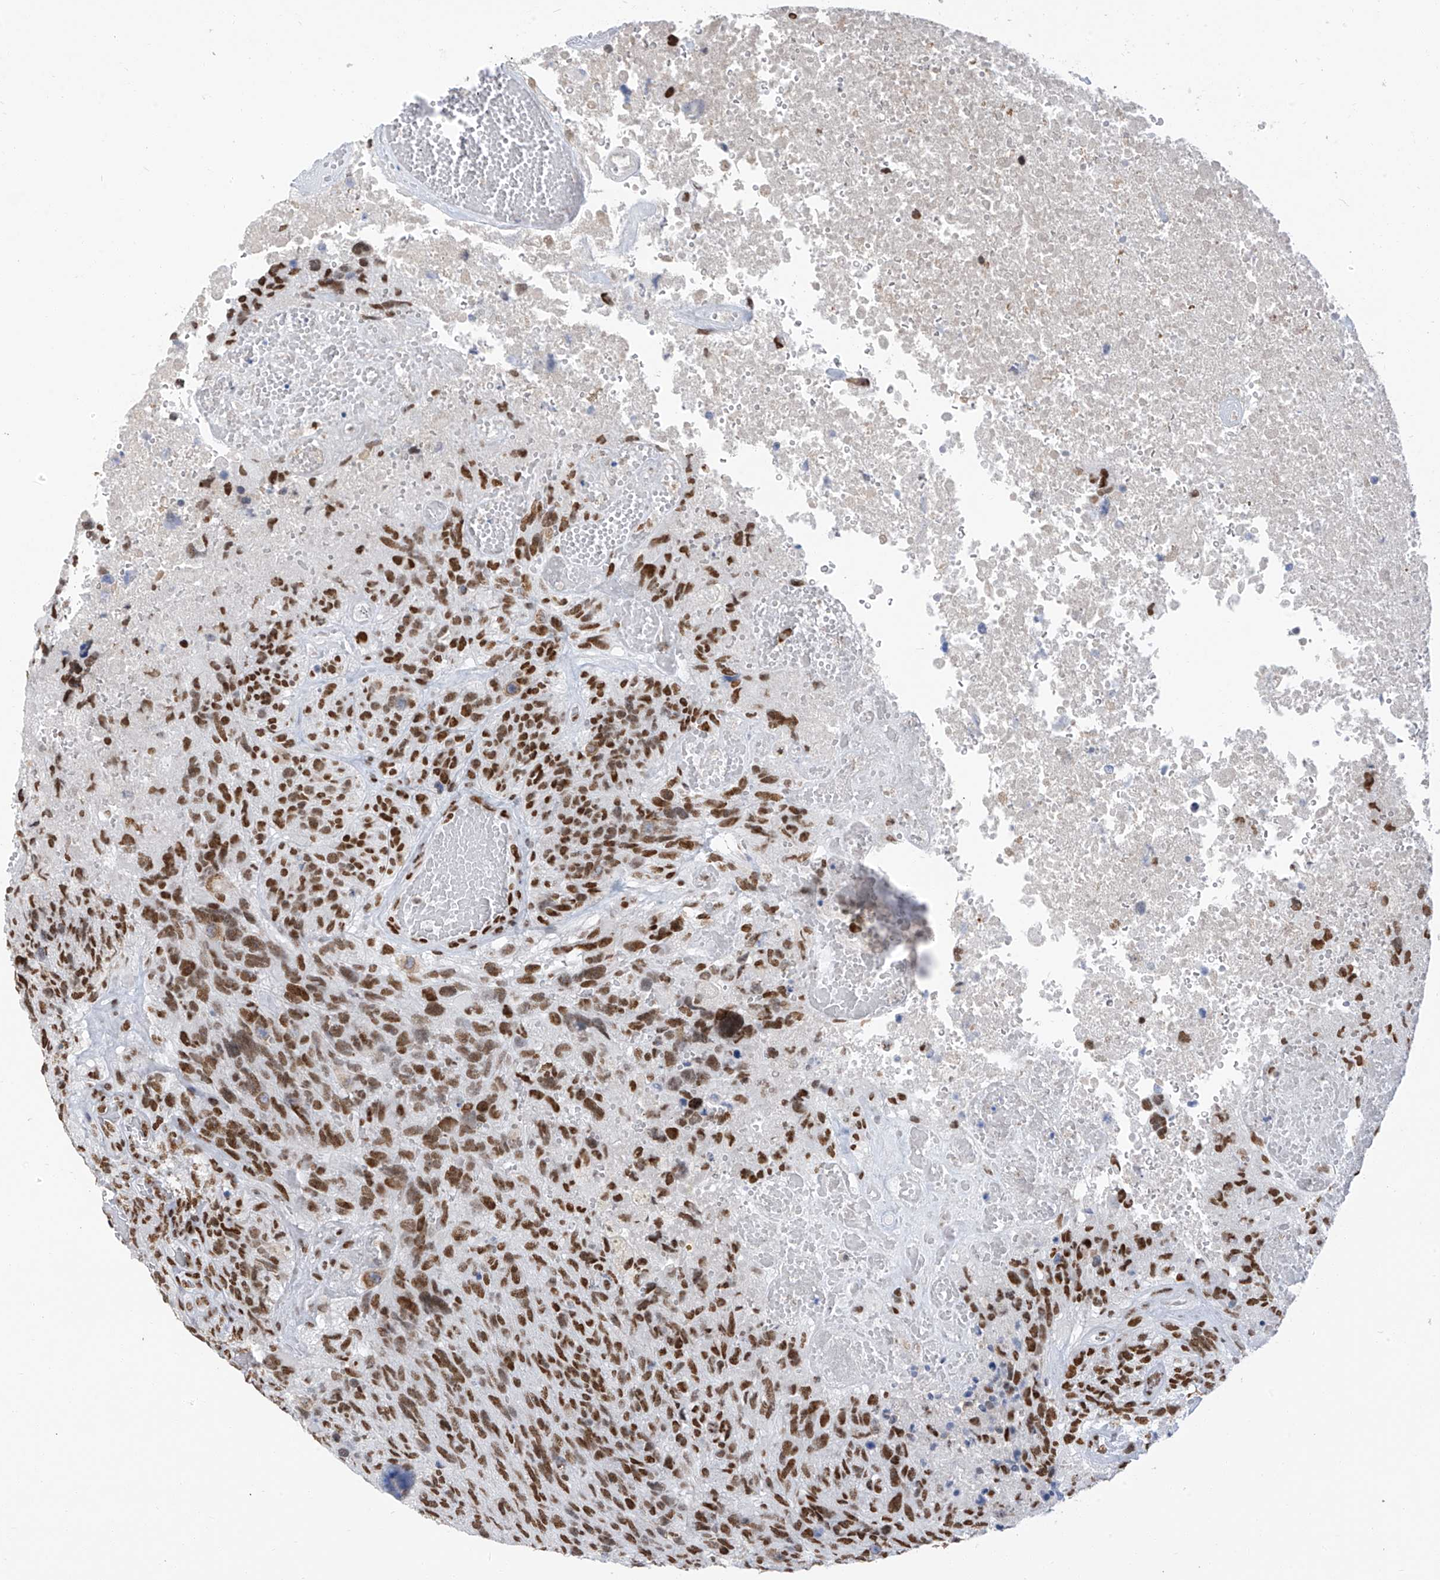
{"staining": {"intensity": "moderate", "quantity": ">75%", "location": "nuclear"}, "tissue": "glioma", "cell_type": "Tumor cells", "image_type": "cancer", "snomed": [{"axis": "morphology", "description": "Glioma, malignant, High grade"}, {"axis": "topography", "description": "Brain"}], "caption": "Moderate nuclear staining for a protein is seen in approximately >75% of tumor cells of malignant high-grade glioma using immunohistochemistry.", "gene": "KHSRP", "patient": {"sex": "male", "age": 69}}